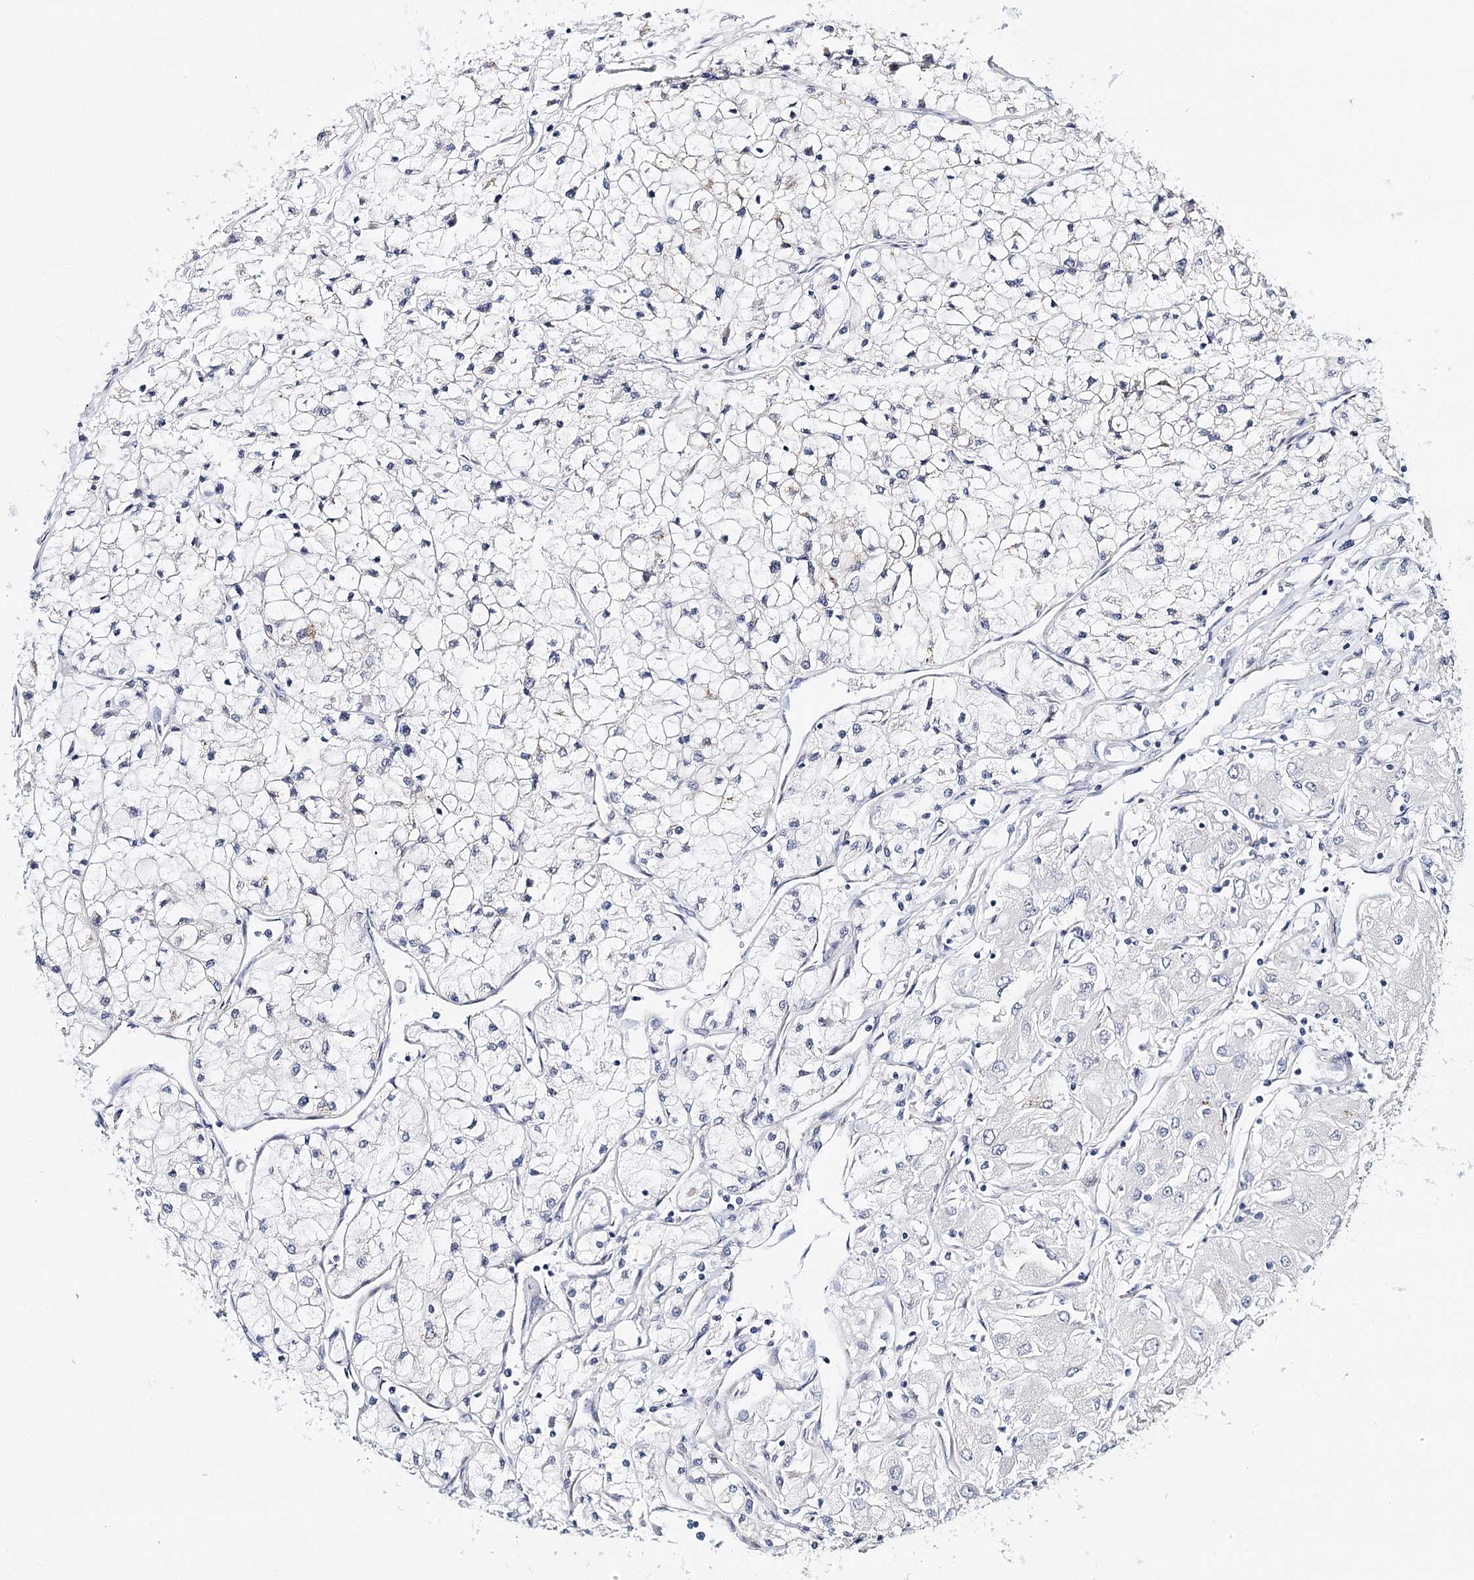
{"staining": {"intensity": "negative", "quantity": "none", "location": "none"}, "tissue": "renal cancer", "cell_type": "Tumor cells", "image_type": "cancer", "snomed": [{"axis": "morphology", "description": "Adenocarcinoma, NOS"}, {"axis": "topography", "description": "Kidney"}], "caption": "The histopathology image reveals no staining of tumor cells in adenocarcinoma (renal).", "gene": "TEX12", "patient": {"sex": "male", "age": 80}}